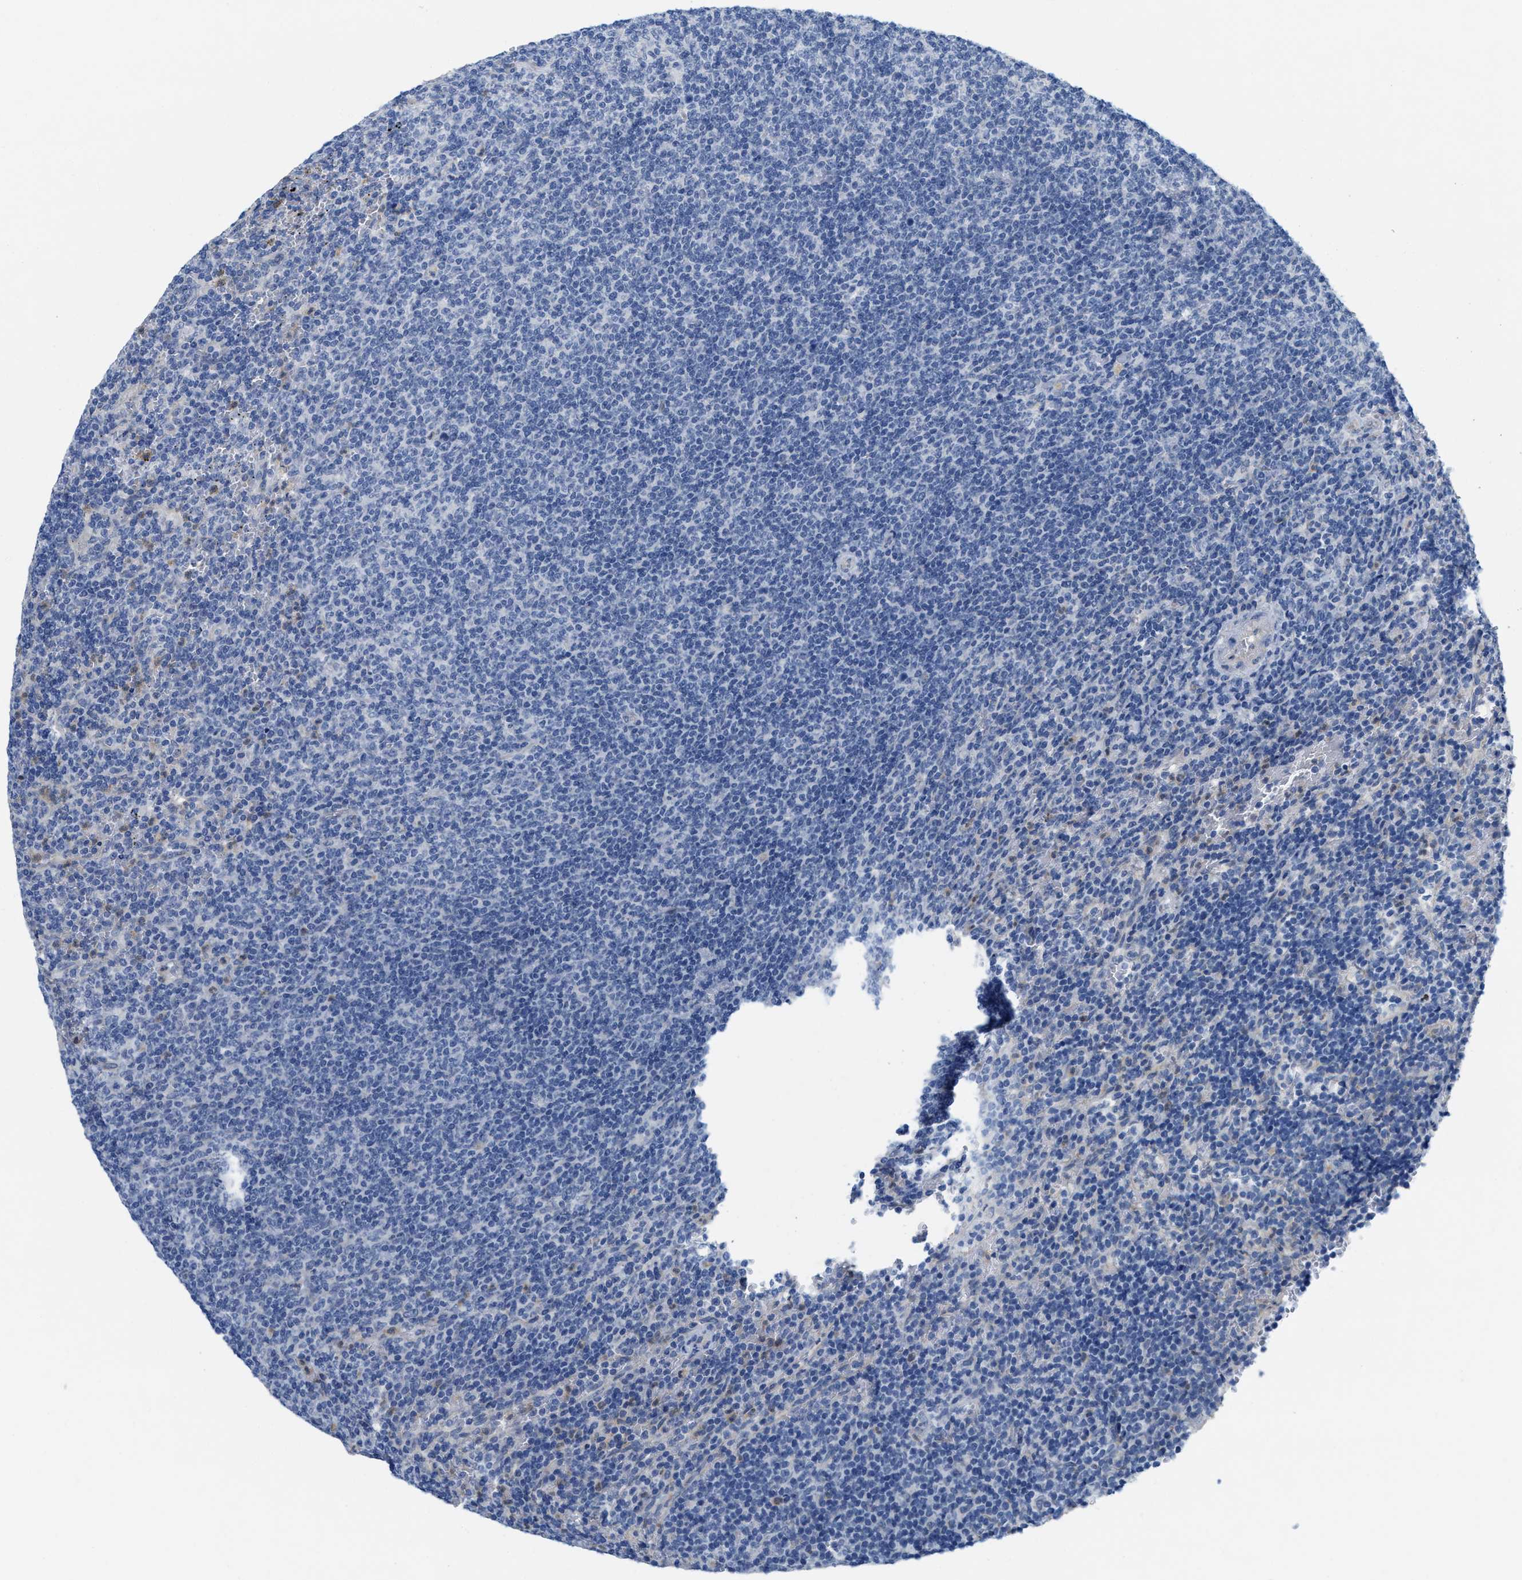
{"staining": {"intensity": "negative", "quantity": "none", "location": "none"}, "tissue": "lymphoma", "cell_type": "Tumor cells", "image_type": "cancer", "snomed": [{"axis": "morphology", "description": "Malignant lymphoma, non-Hodgkin's type, Low grade"}, {"axis": "topography", "description": "Spleen"}], "caption": "Immunohistochemistry (IHC) image of neoplastic tissue: lymphoma stained with DAB displays no significant protein staining in tumor cells.", "gene": "CPA2", "patient": {"sex": "female", "age": 50}}